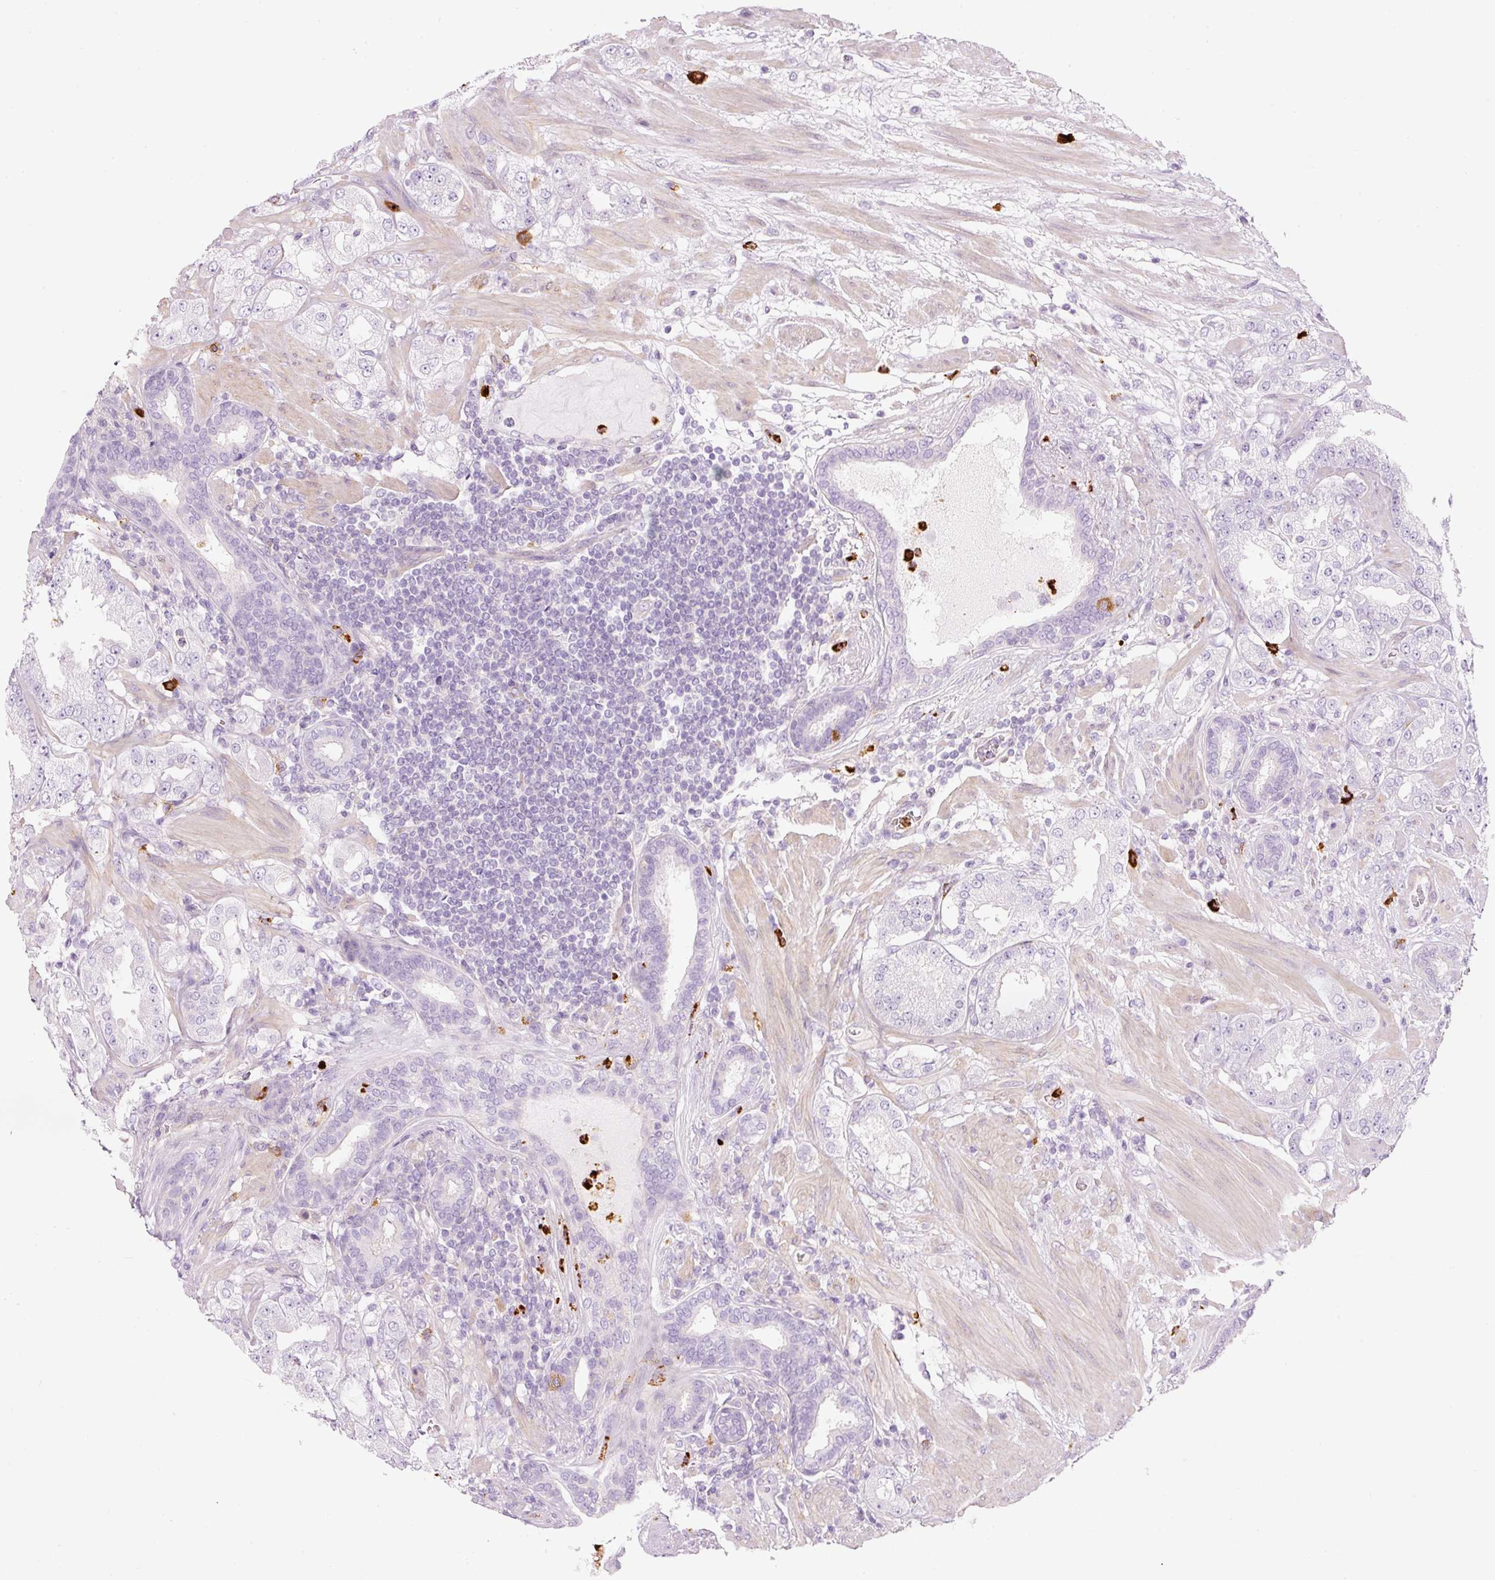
{"staining": {"intensity": "negative", "quantity": "none", "location": "none"}, "tissue": "prostate cancer", "cell_type": "Tumor cells", "image_type": "cancer", "snomed": [{"axis": "morphology", "description": "Adenocarcinoma, High grade"}, {"axis": "topography", "description": "Prostate"}], "caption": "Protein analysis of prostate cancer (high-grade adenocarcinoma) shows no significant positivity in tumor cells.", "gene": "MAP3K3", "patient": {"sex": "male", "age": 68}}